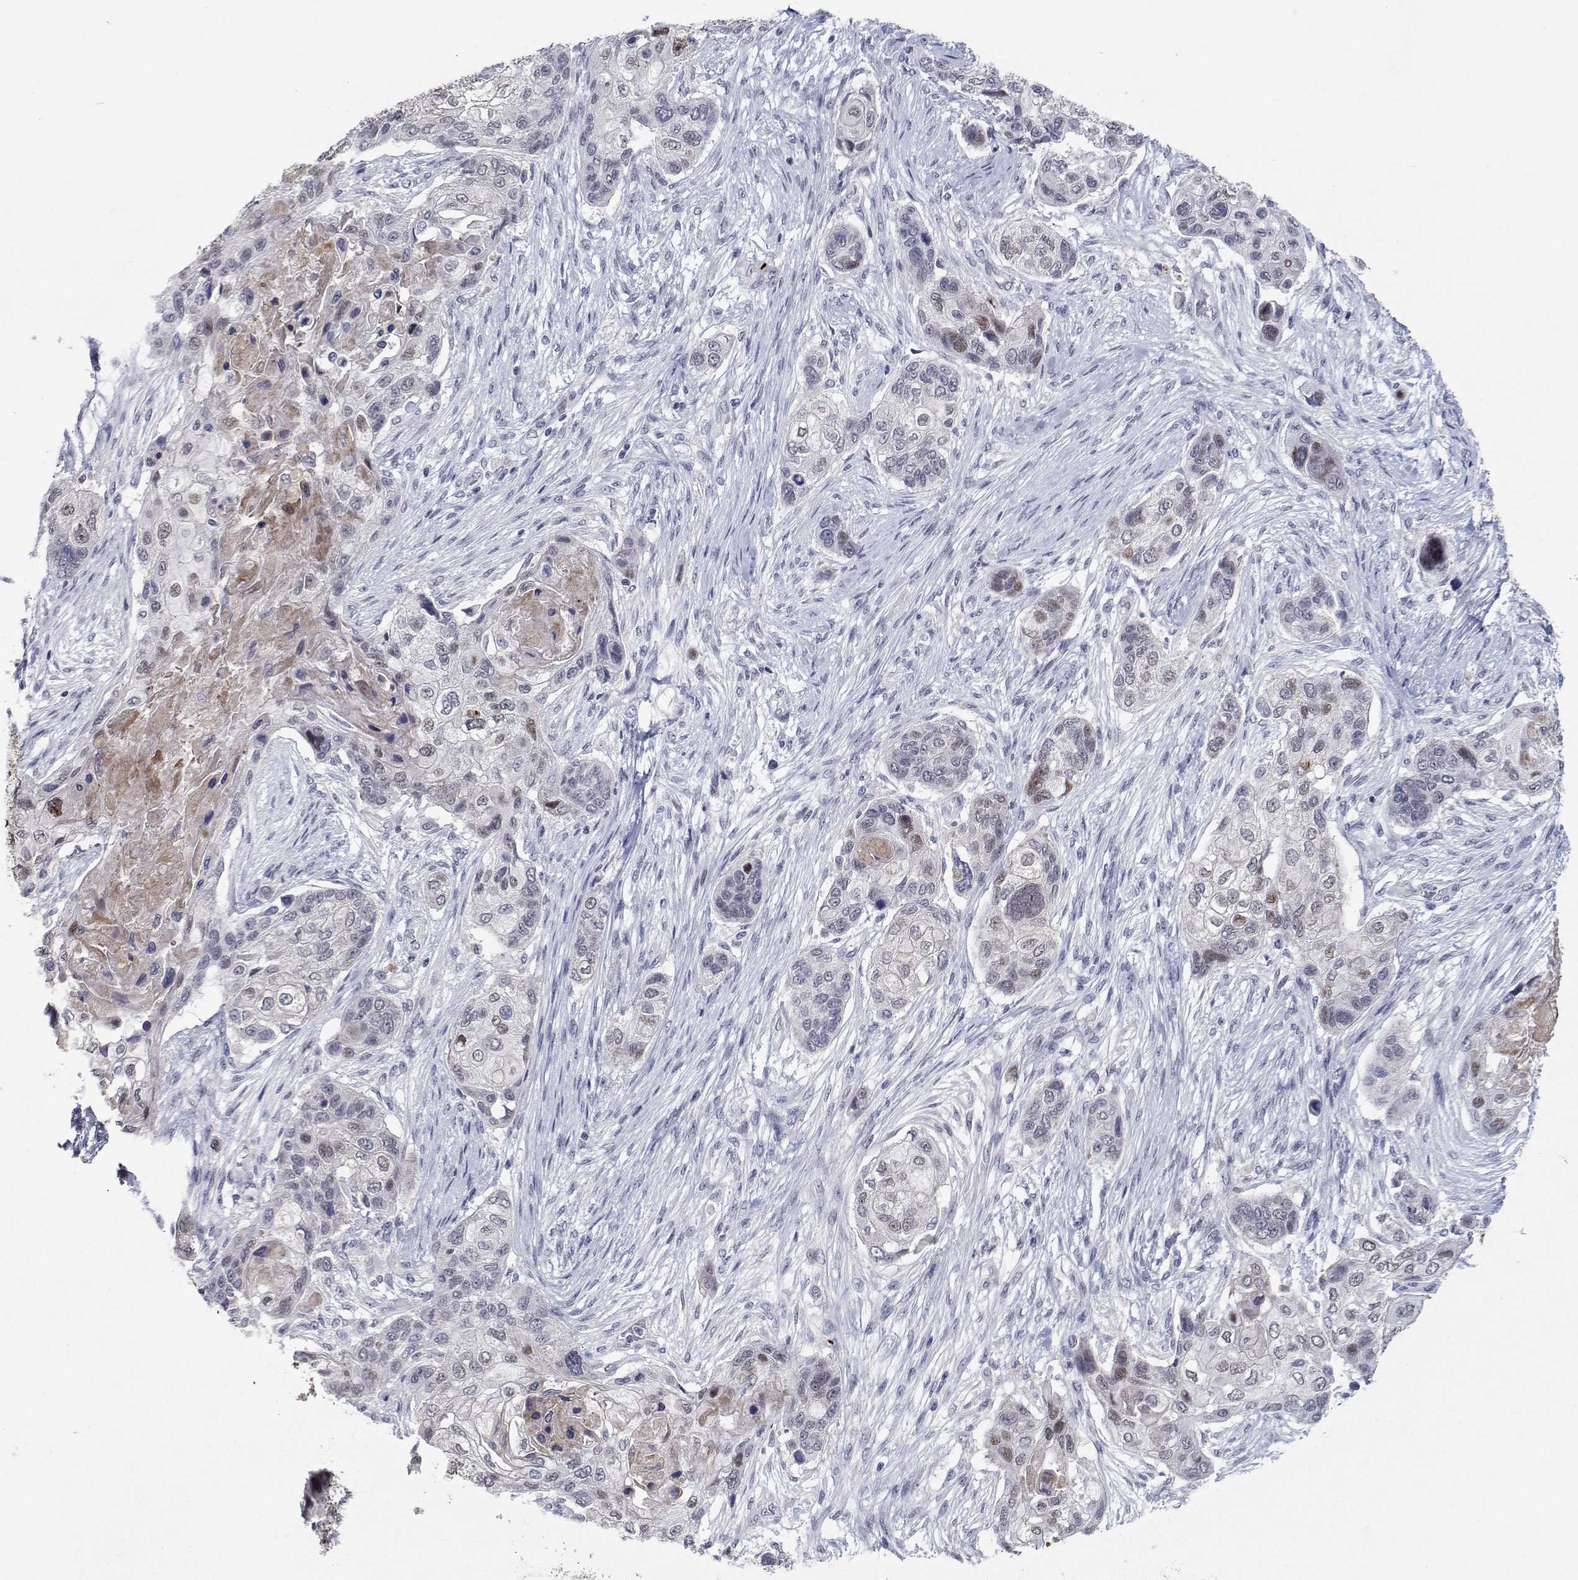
{"staining": {"intensity": "moderate", "quantity": "<25%", "location": "nuclear"}, "tissue": "lung cancer", "cell_type": "Tumor cells", "image_type": "cancer", "snomed": [{"axis": "morphology", "description": "Squamous cell carcinoma, NOS"}, {"axis": "topography", "description": "Lung"}], "caption": "A low amount of moderate nuclear expression is seen in about <25% of tumor cells in squamous cell carcinoma (lung) tissue.", "gene": "RBPJL", "patient": {"sex": "male", "age": 69}}